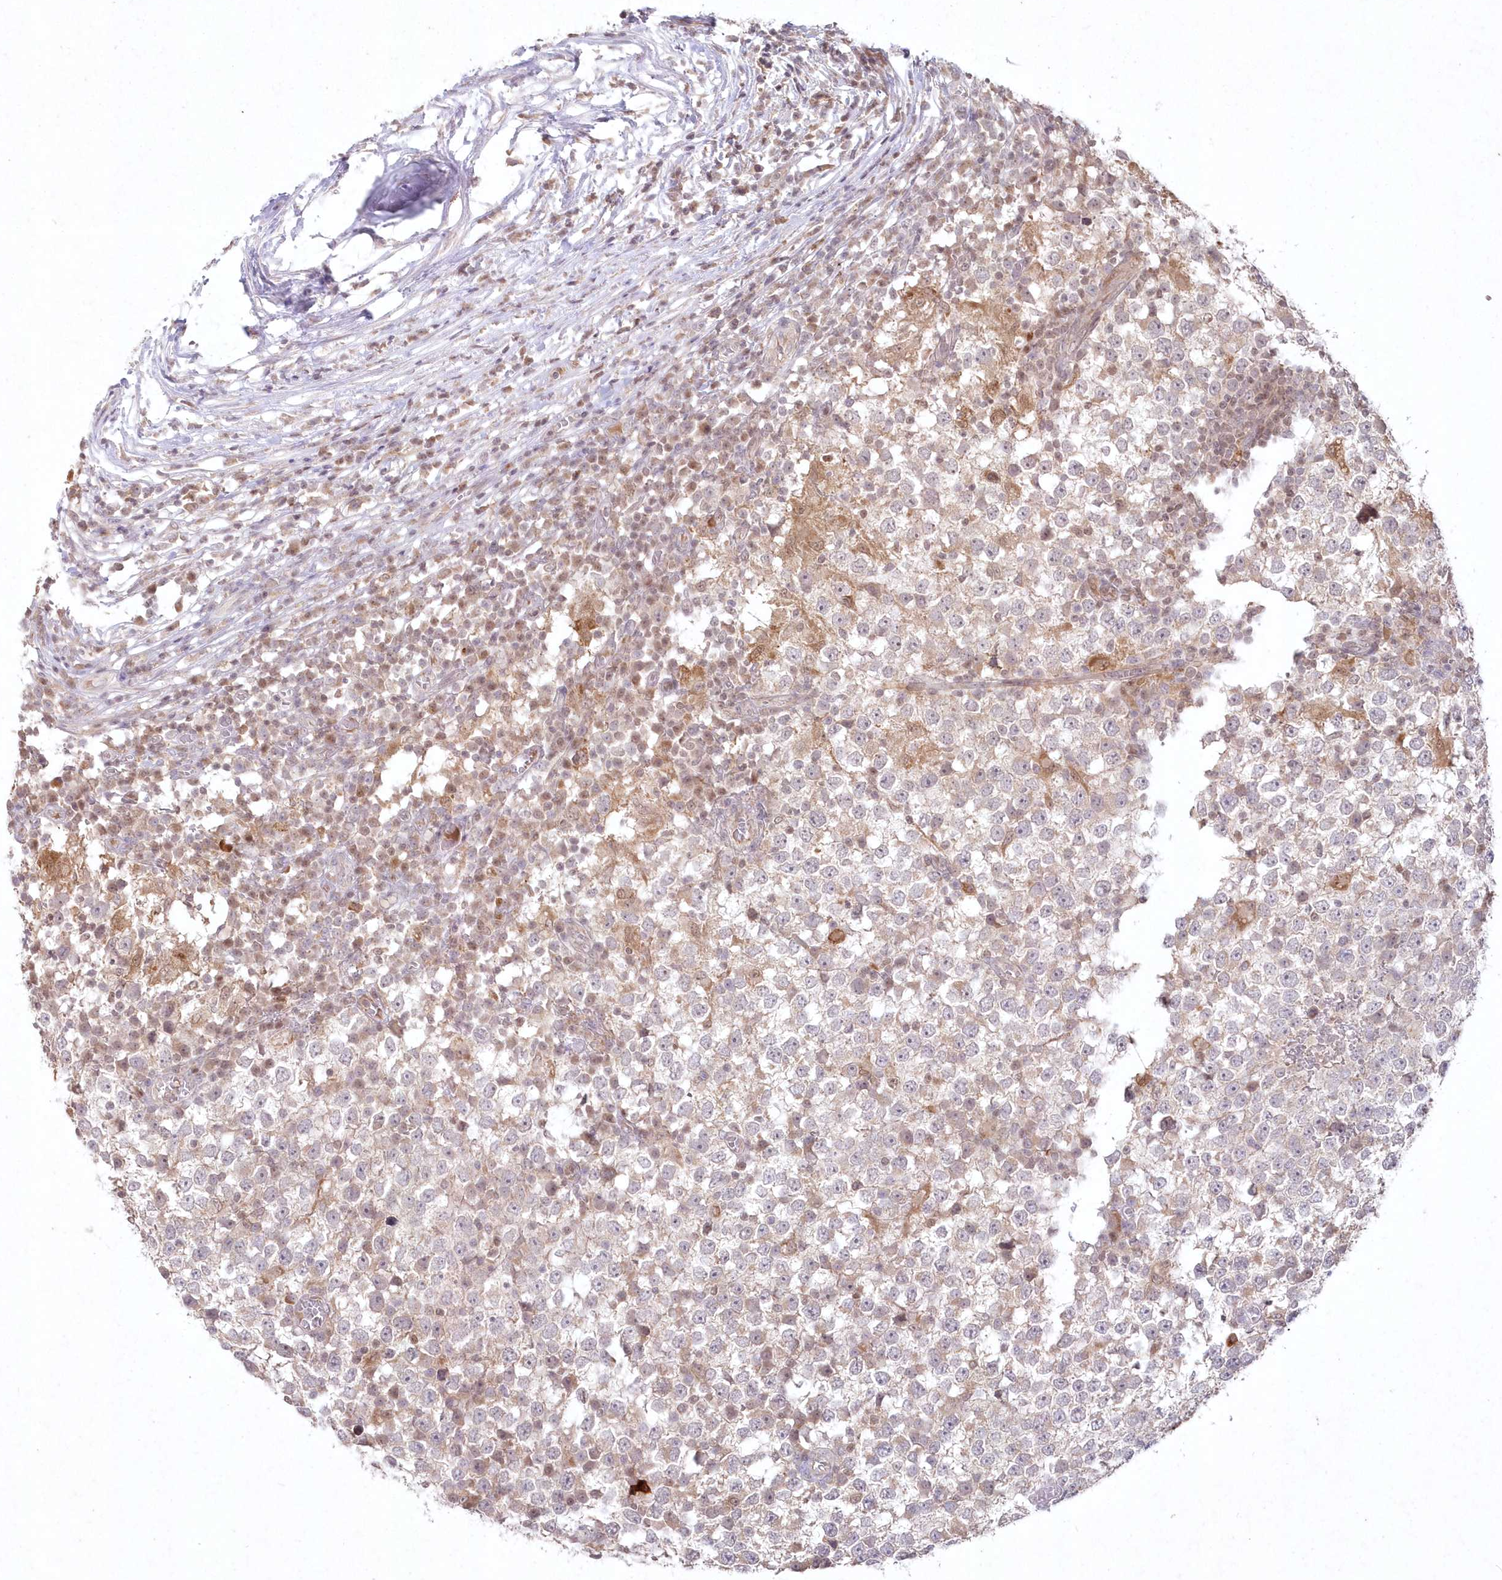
{"staining": {"intensity": "negative", "quantity": "none", "location": "none"}, "tissue": "testis cancer", "cell_type": "Tumor cells", "image_type": "cancer", "snomed": [{"axis": "morphology", "description": "Seminoma, NOS"}, {"axis": "topography", "description": "Testis"}], "caption": "A micrograph of human seminoma (testis) is negative for staining in tumor cells. The staining is performed using DAB (3,3'-diaminobenzidine) brown chromogen with nuclei counter-stained in using hematoxylin.", "gene": "ASCC1", "patient": {"sex": "male", "age": 65}}